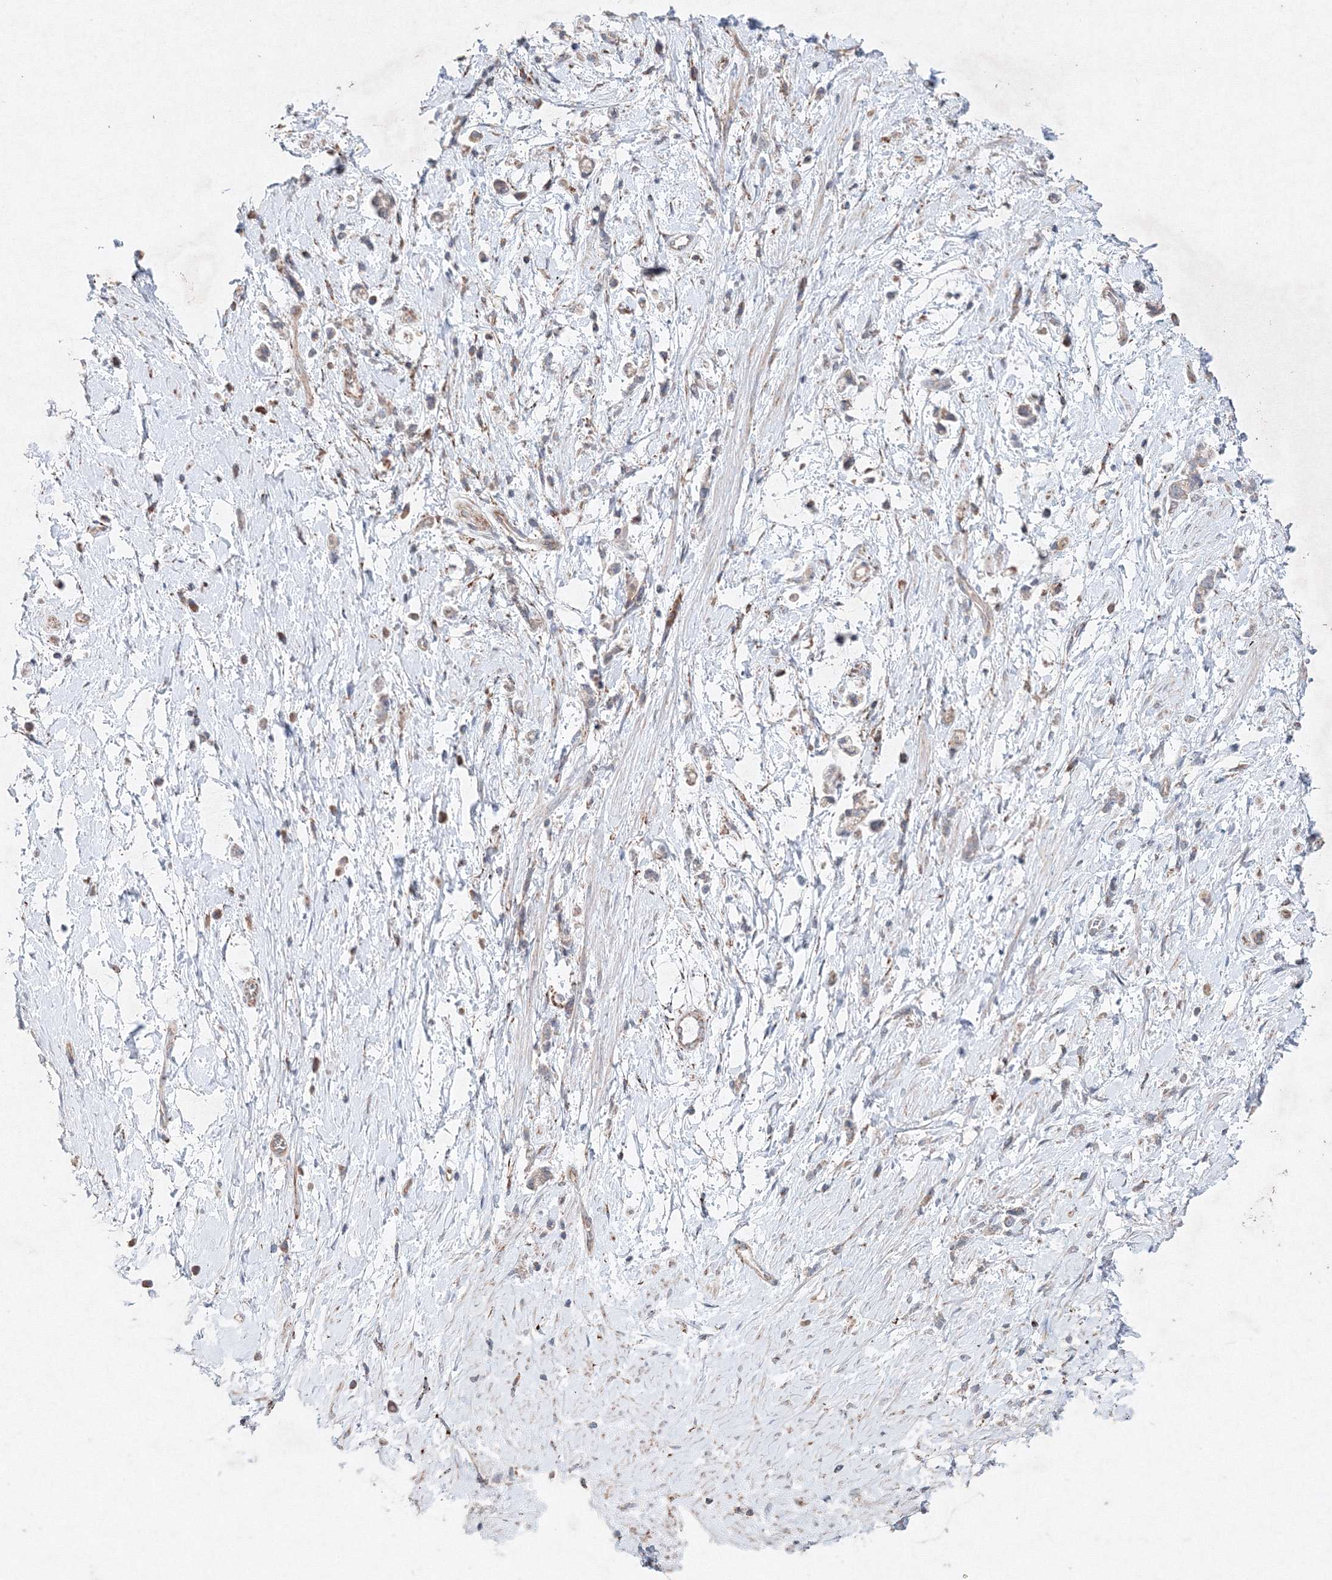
{"staining": {"intensity": "weak", "quantity": "25%-75%", "location": "cytoplasmic/membranous"}, "tissue": "stomach cancer", "cell_type": "Tumor cells", "image_type": "cancer", "snomed": [{"axis": "morphology", "description": "Adenocarcinoma, NOS"}, {"axis": "topography", "description": "Stomach"}], "caption": "Weak cytoplasmic/membranous positivity for a protein is identified in approximately 25%-75% of tumor cells of adenocarcinoma (stomach) using IHC.", "gene": "WDR49", "patient": {"sex": "female", "age": 60}}